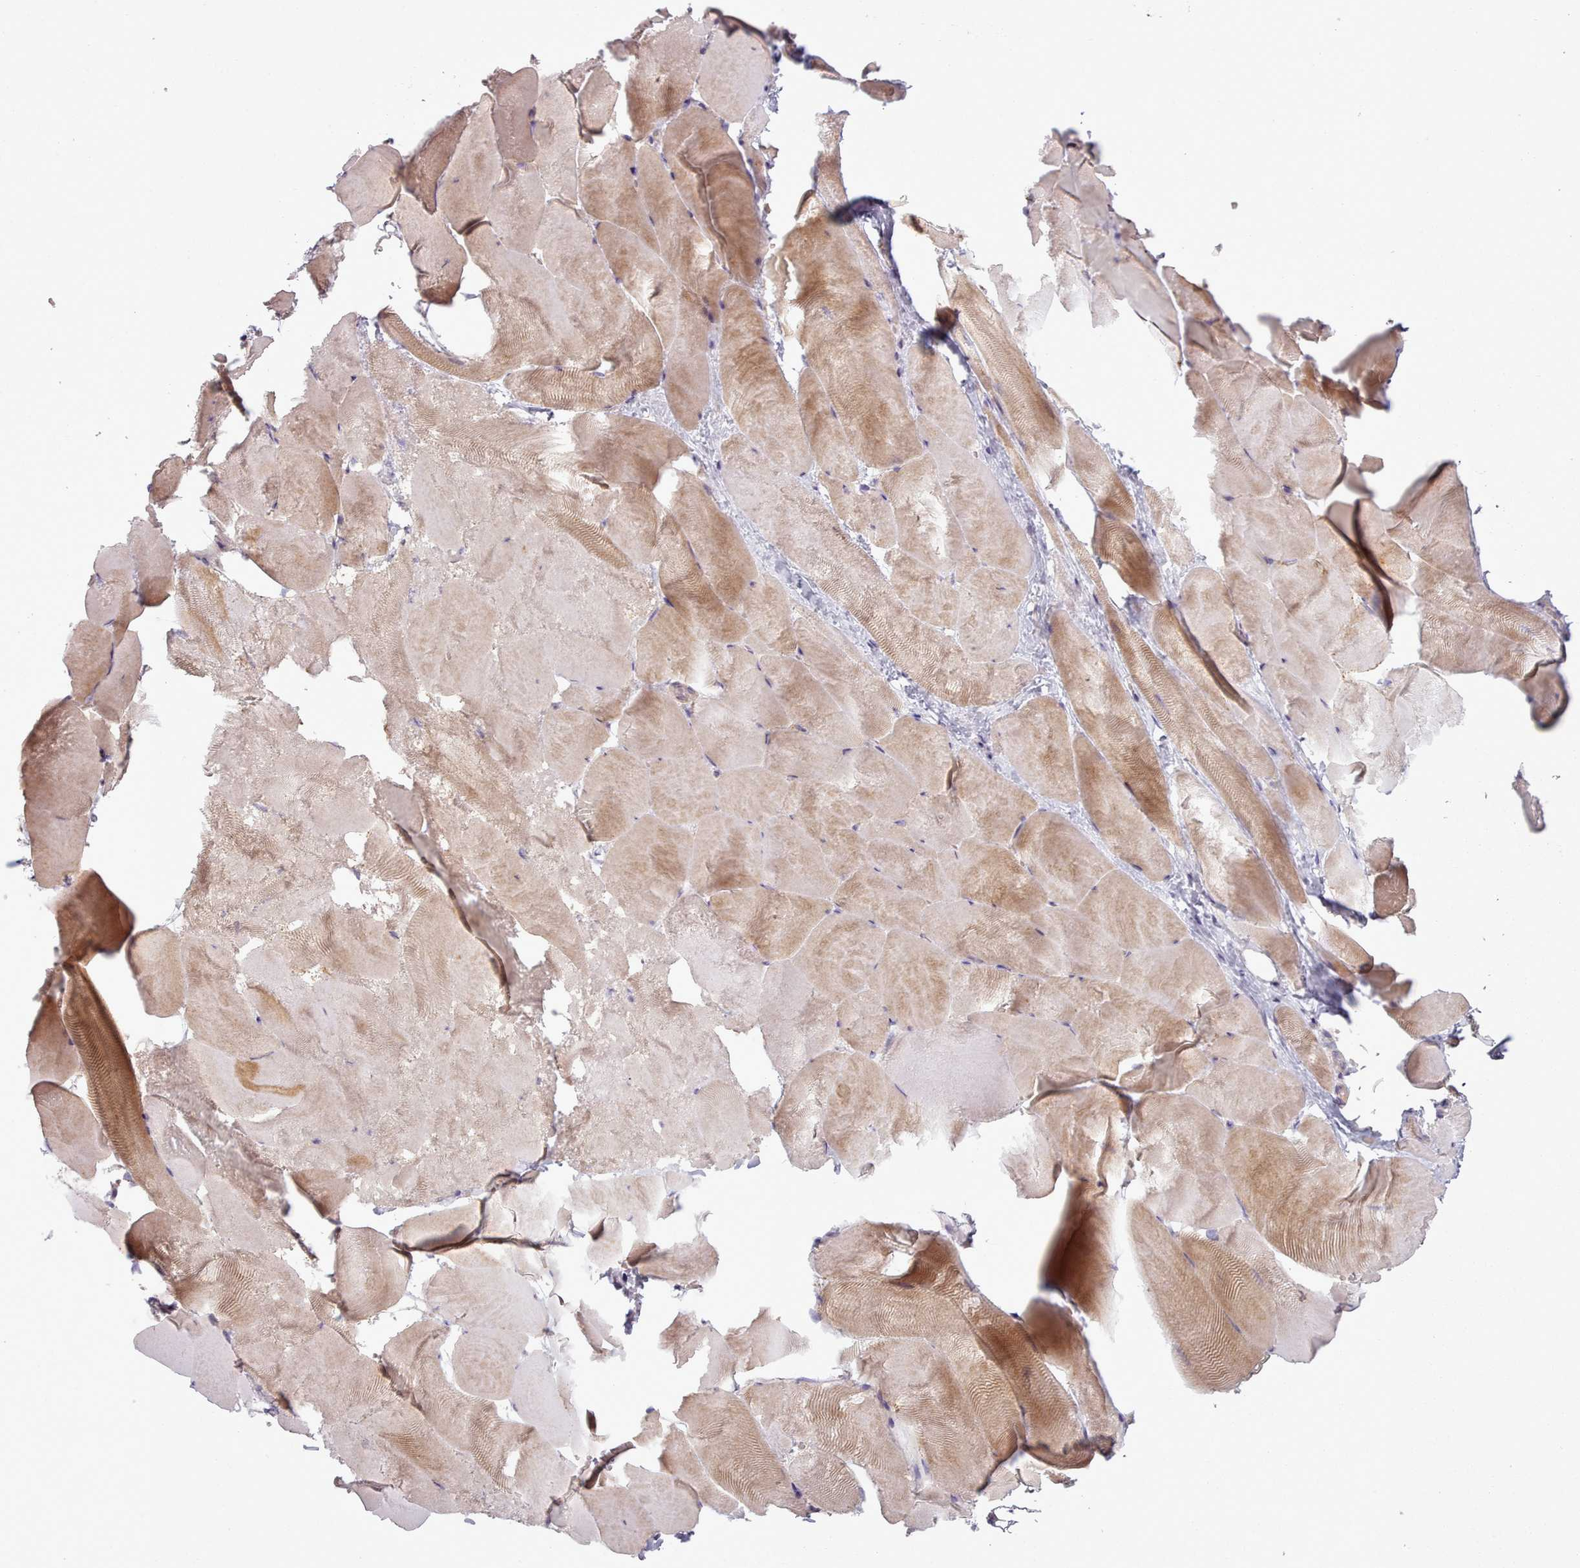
{"staining": {"intensity": "moderate", "quantity": "25%-75%", "location": "cytoplasmic/membranous"}, "tissue": "skeletal muscle", "cell_type": "Myocytes", "image_type": "normal", "snomed": [{"axis": "morphology", "description": "Normal tissue, NOS"}, {"axis": "topography", "description": "Skeletal muscle"}], "caption": "This histopathology image demonstrates normal skeletal muscle stained with immunohistochemistry to label a protein in brown. The cytoplasmic/membranous of myocytes show moderate positivity for the protein. Nuclei are counter-stained blue.", "gene": "NT5DC2", "patient": {"sex": "female", "age": 64}}